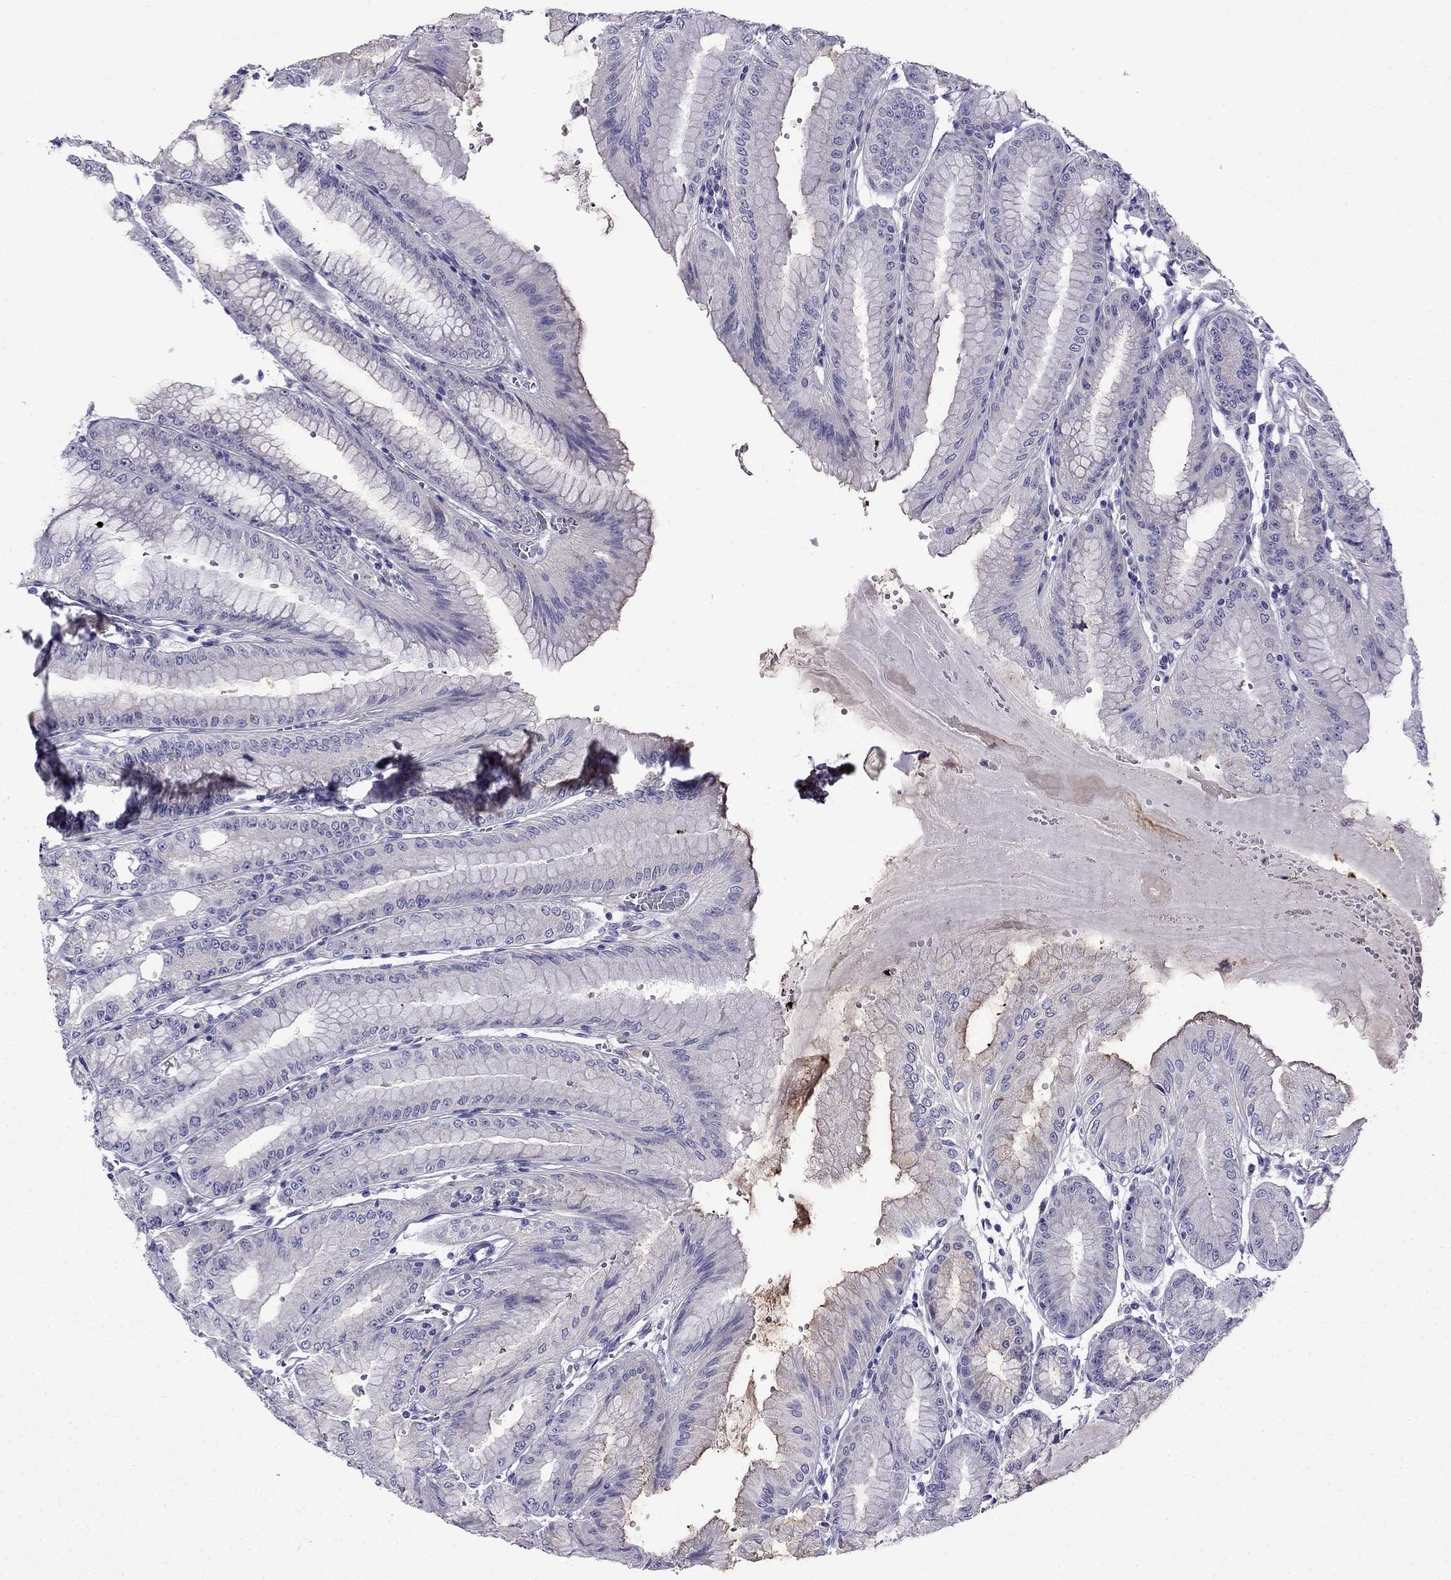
{"staining": {"intensity": "negative", "quantity": "none", "location": "none"}, "tissue": "stomach", "cell_type": "Glandular cells", "image_type": "normal", "snomed": [{"axis": "morphology", "description": "Normal tissue, NOS"}, {"axis": "topography", "description": "Stomach, lower"}], "caption": "The immunohistochemistry micrograph has no significant expression in glandular cells of stomach.", "gene": "PI16", "patient": {"sex": "male", "age": 71}}